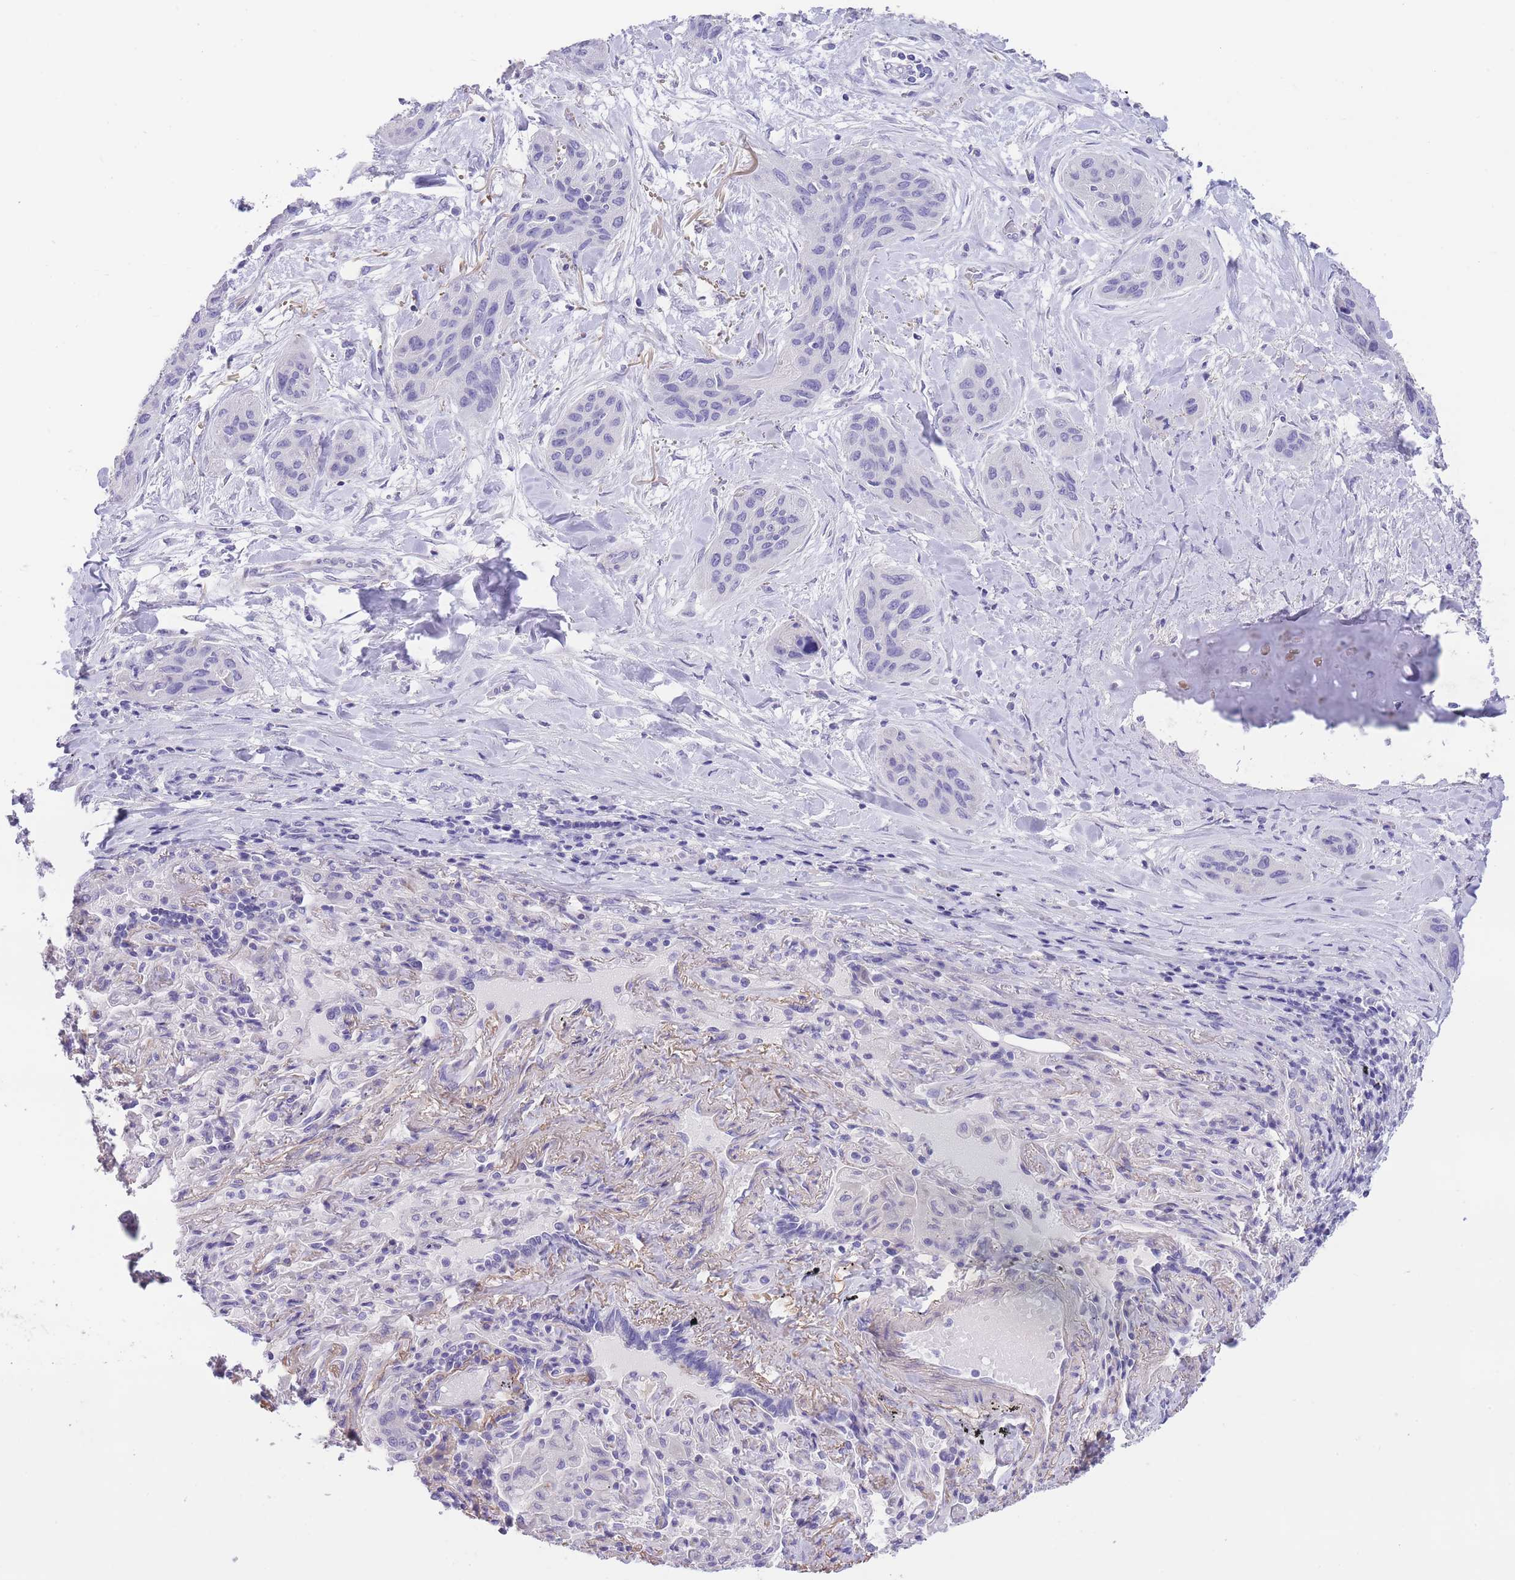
{"staining": {"intensity": "negative", "quantity": "none", "location": "none"}, "tissue": "lung cancer", "cell_type": "Tumor cells", "image_type": "cancer", "snomed": [{"axis": "morphology", "description": "Squamous cell carcinoma, NOS"}, {"axis": "topography", "description": "Lung"}], "caption": "IHC image of neoplastic tissue: human lung squamous cell carcinoma stained with DAB shows no significant protein positivity in tumor cells.", "gene": "RAI2", "patient": {"sex": "female", "age": 70}}